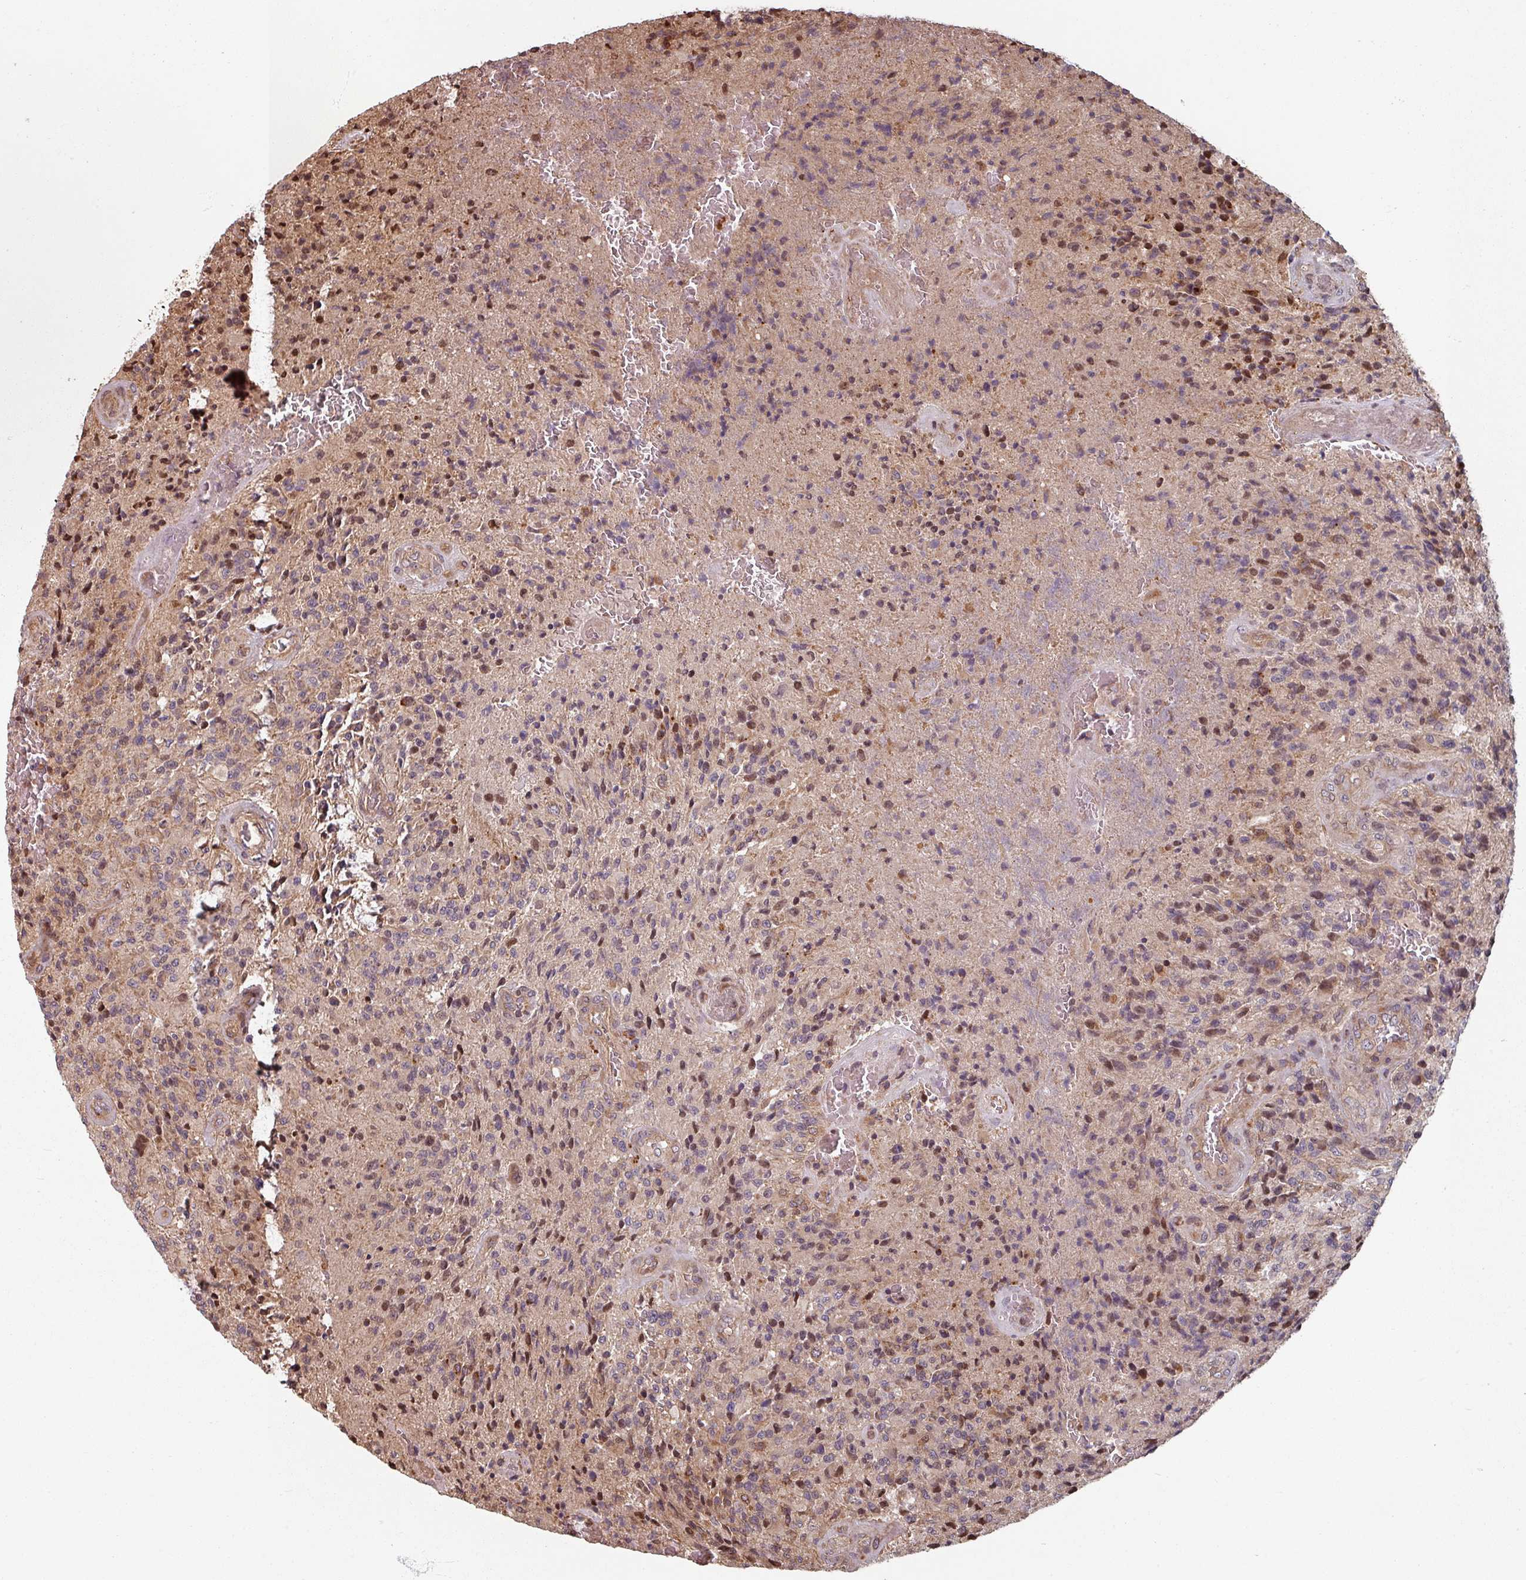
{"staining": {"intensity": "moderate", "quantity": "<25%", "location": "cytoplasmic/membranous,nuclear"}, "tissue": "glioma", "cell_type": "Tumor cells", "image_type": "cancer", "snomed": [{"axis": "morphology", "description": "Normal tissue, NOS"}, {"axis": "morphology", "description": "Glioma, malignant, High grade"}, {"axis": "topography", "description": "Cerebral cortex"}], "caption": "Tumor cells demonstrate low levels of moderate cytoplasmic/membranous and nuclear expression in about <25% of cells in high-grade glioma (malignant).", "gene": "EID1", "patient": {"sex": "male", "age": 56}}